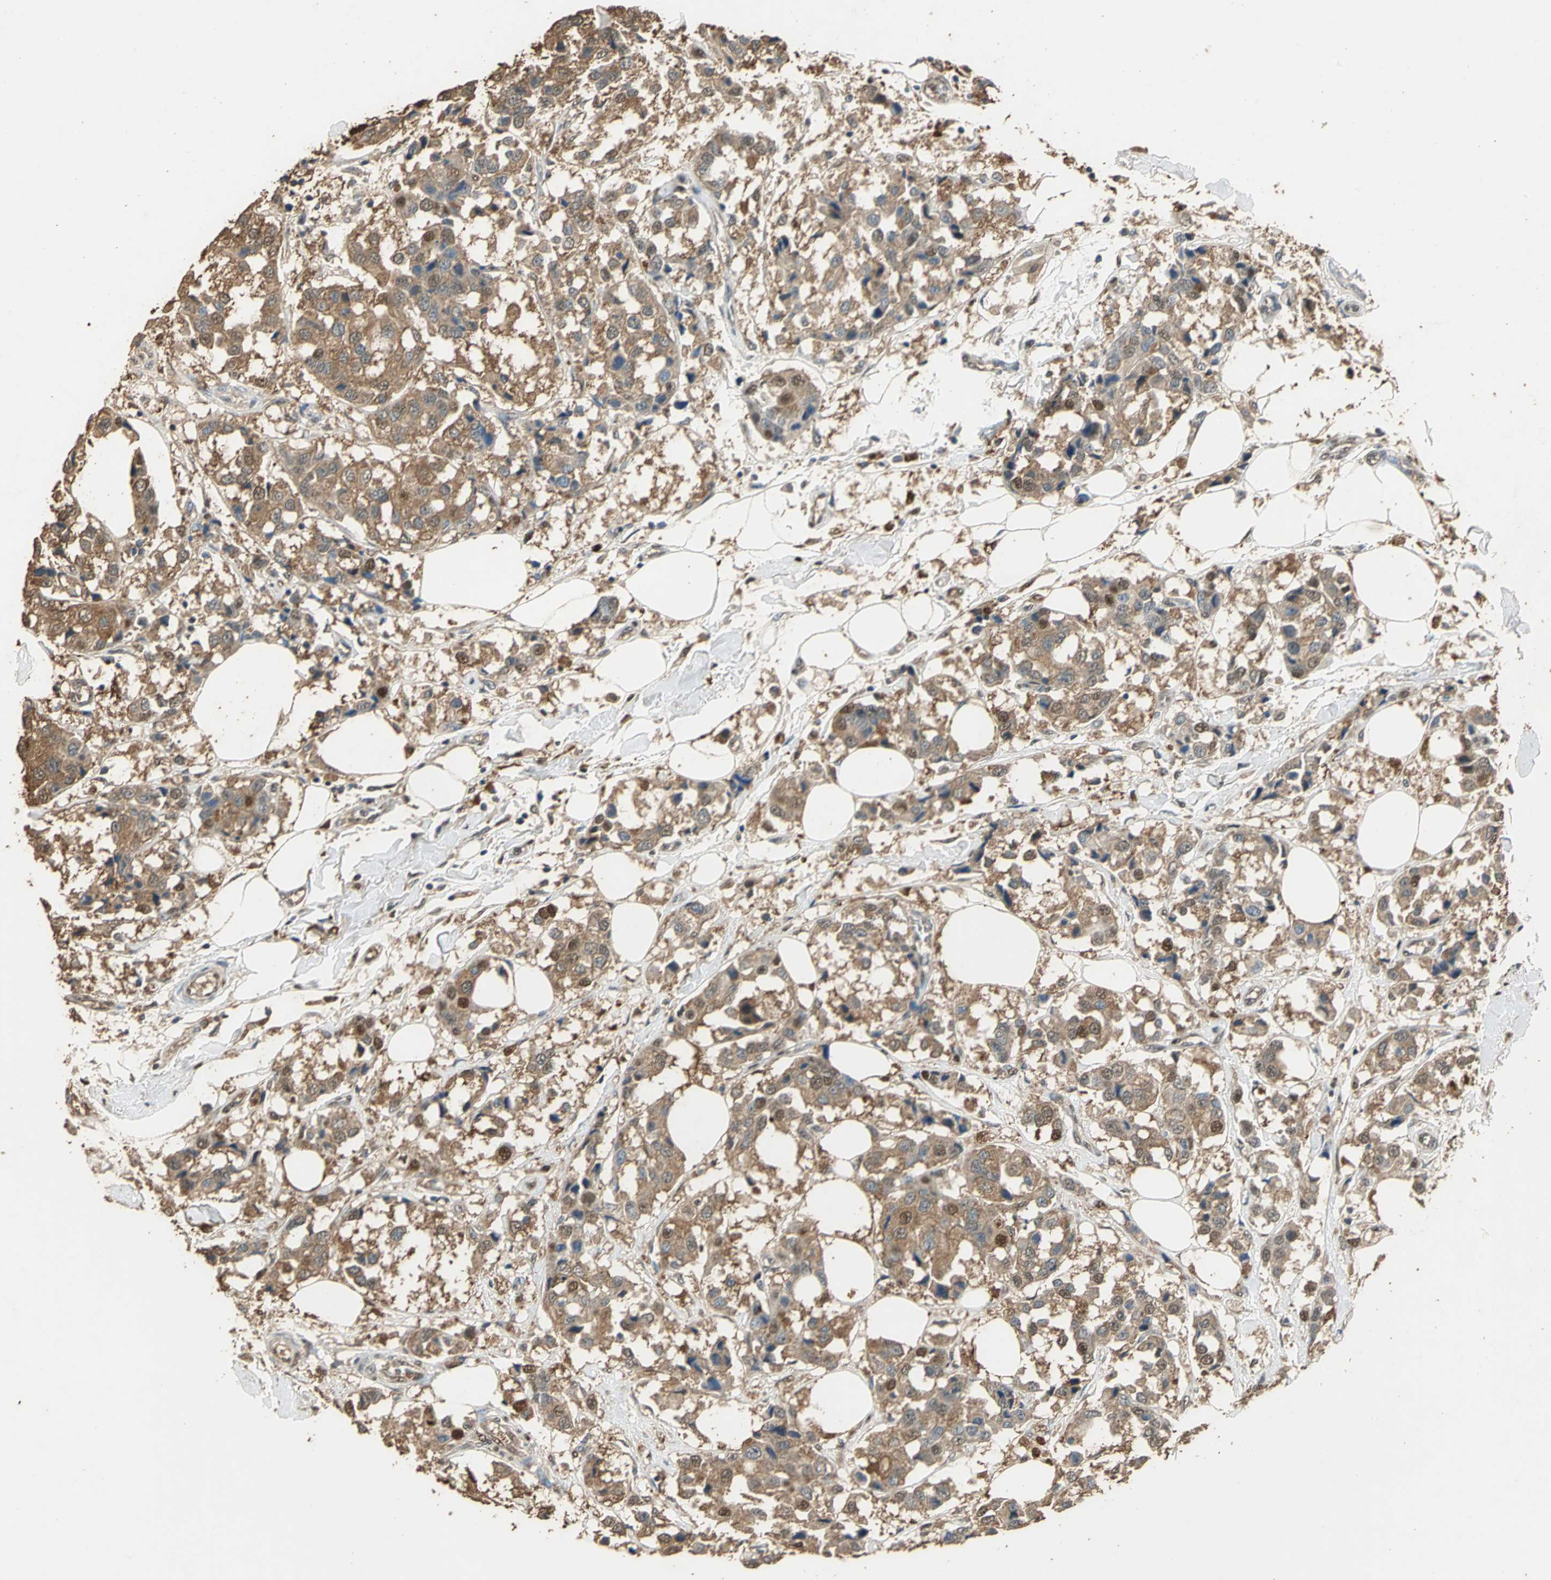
{"staining": {"intensity": "moderate", "quantity": ">75%", "location": "cytoplasmic/membranous"}, "tissue": "breast cancer", "cell_type": "Tumor cells", "image_type": "cancer", "snomed": [{"axis": "morphology", "description": "Duct carcinoma"}, {"axis": "topography", "description": "Breast"}], "caption": "The image displays immunohistochemical staining of infiltrating ductal carcinoma (breast). There is moderate cytoplasmic/membranous staining is seen in approximately >75% of tumor cells. (Stains: DAB (3,3'-diaminobenzidine) in brown, nuclei in blue, Microscopy: brightfield microscopy at high magnification).", "gene": "GAPDH", "patient": {"sex": "female", "age": 80}}